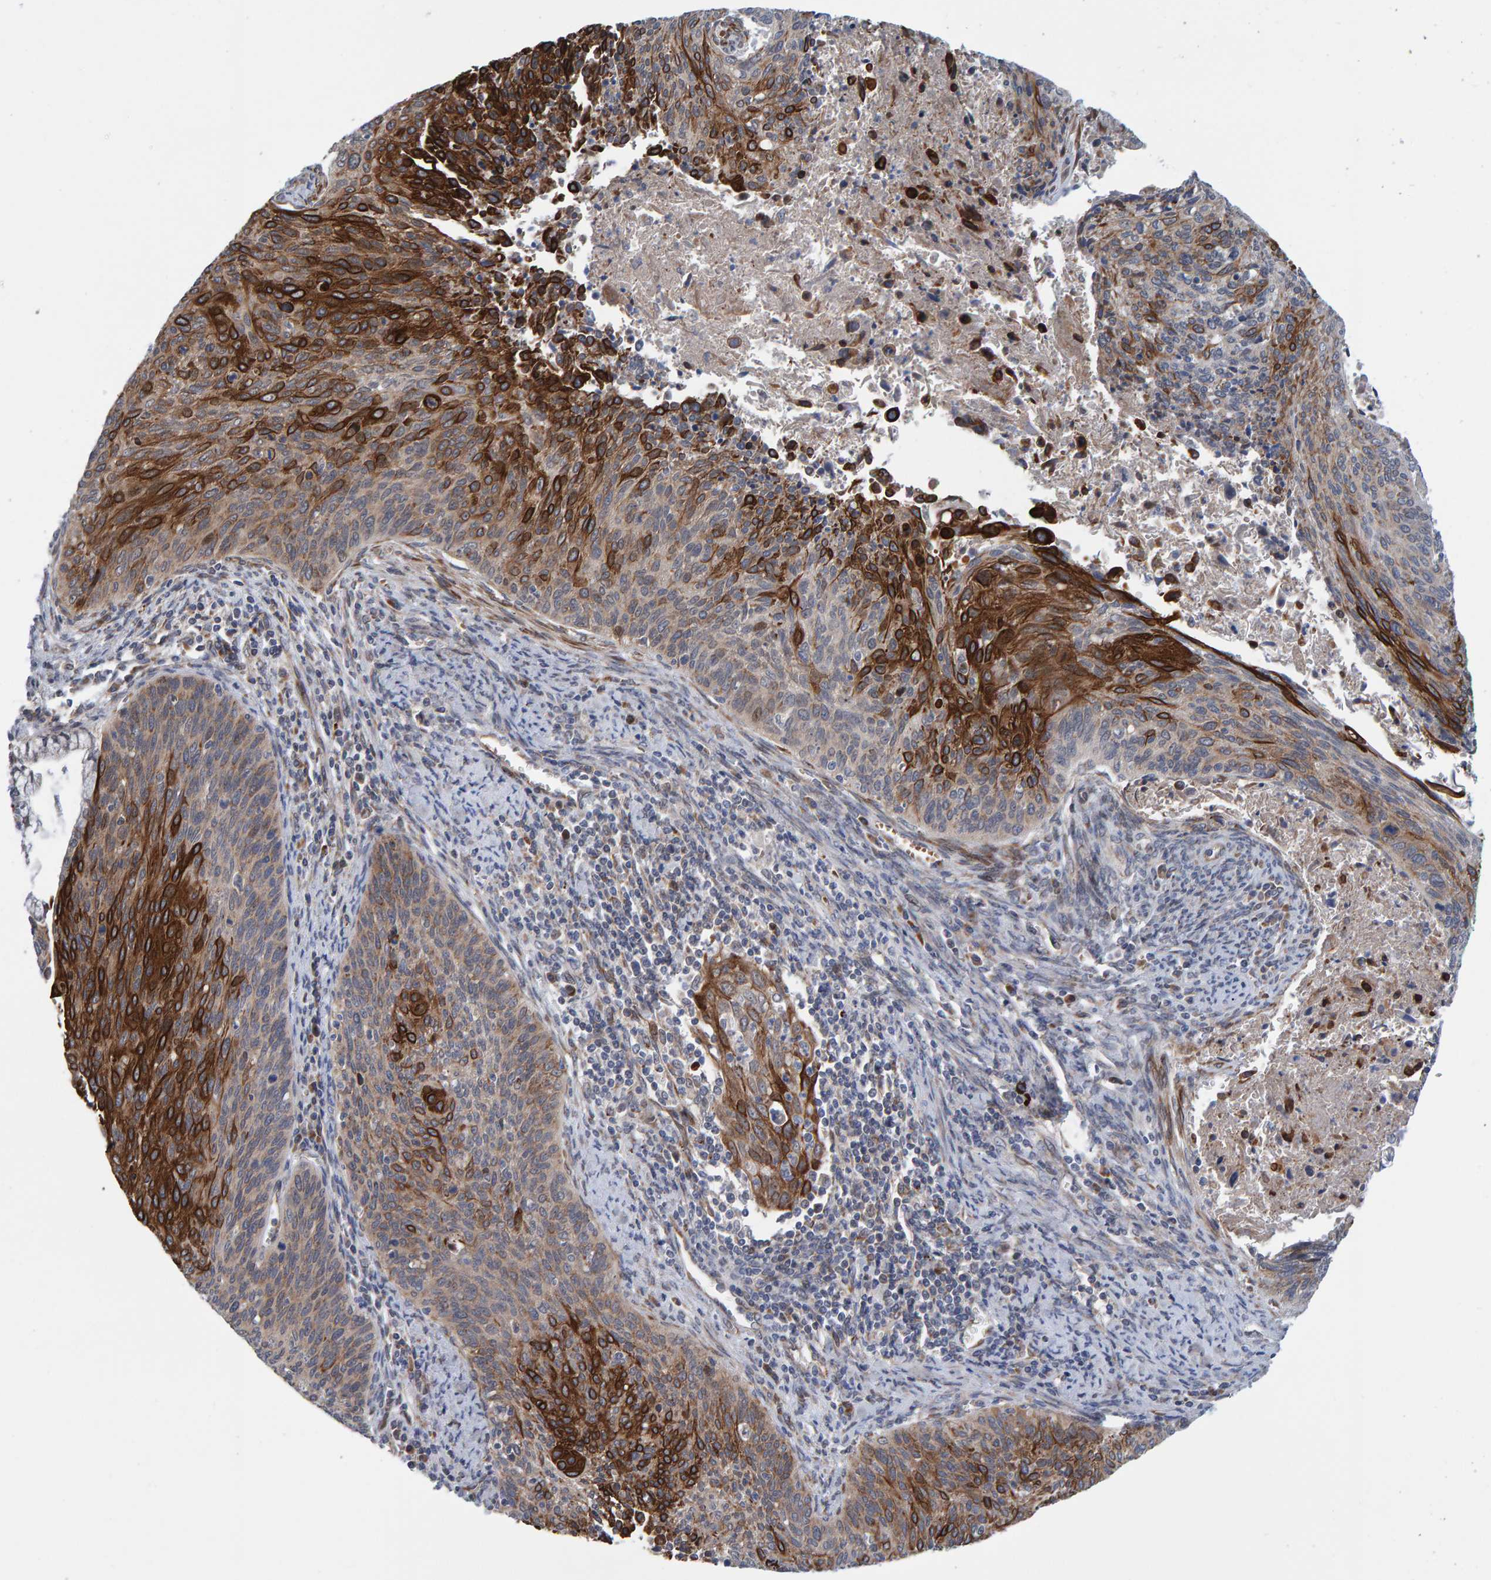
{"staining": {"intensity": "strong", "quantity": "25%-75%", "location": "cytoplasmic/membranous"}, "tissue": "cervical cancer", "cell_type": "Tumor cells", "image_type": "cancer", "snomed": [{"axis": "morphology", "description": "Squamous cell carcinoma, NOS"}, {"axis": "topography", "description": "Cervix"}], "caption": "An IHC micrograph of neoplastic tissue is shown. Protein staining in brown highlights strong cytoplasmic/membranous positivity in squamous cell carcinoma (cervical) within tumor cells.", "gene": "MFSD6L", "patient": {"sex": "female", "age": 55}}